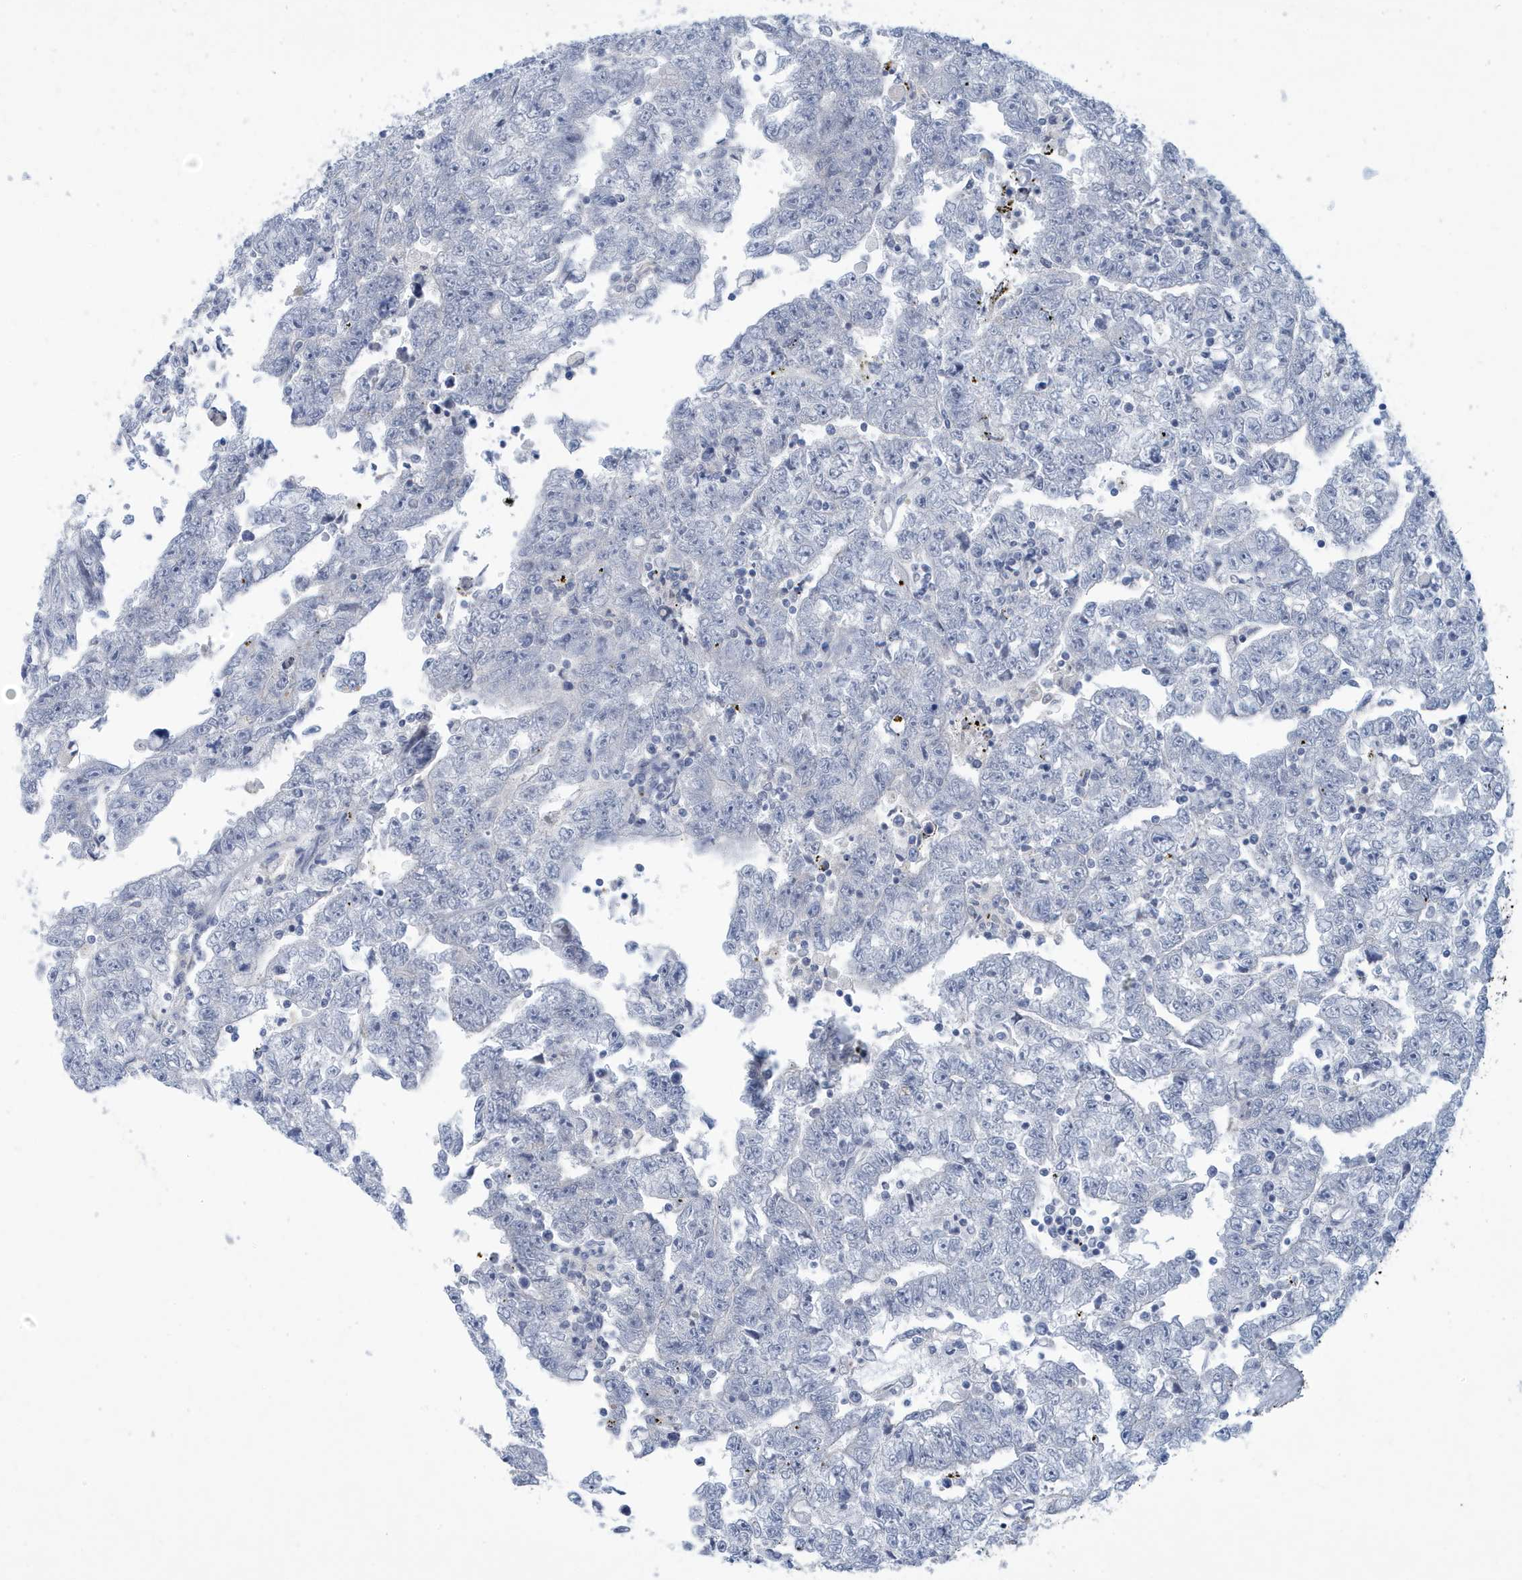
{"staining": {"intensity": "negative", "quantity": "none", "location": "none"}, "tissue": "testis cancer", "cell_type": "Tumor cells", "image_type": "cancer", "snomed": [{"axis": "morphology", "description": "Carcinoma, Embryonal, NOS"}, {"axis": "topography", "description": "Testis"}], "caption": "Immunohistochemistry (IHC) photomicrograph of neoplastic tissue: human testis cancer (embryonal carcinoma) stained with DAB (3,3'-diaminobenzidine) displays no significant protein expression in tumor cells.", "gene": "VTA1", "patient": {"sex": "male", "age": 25}}